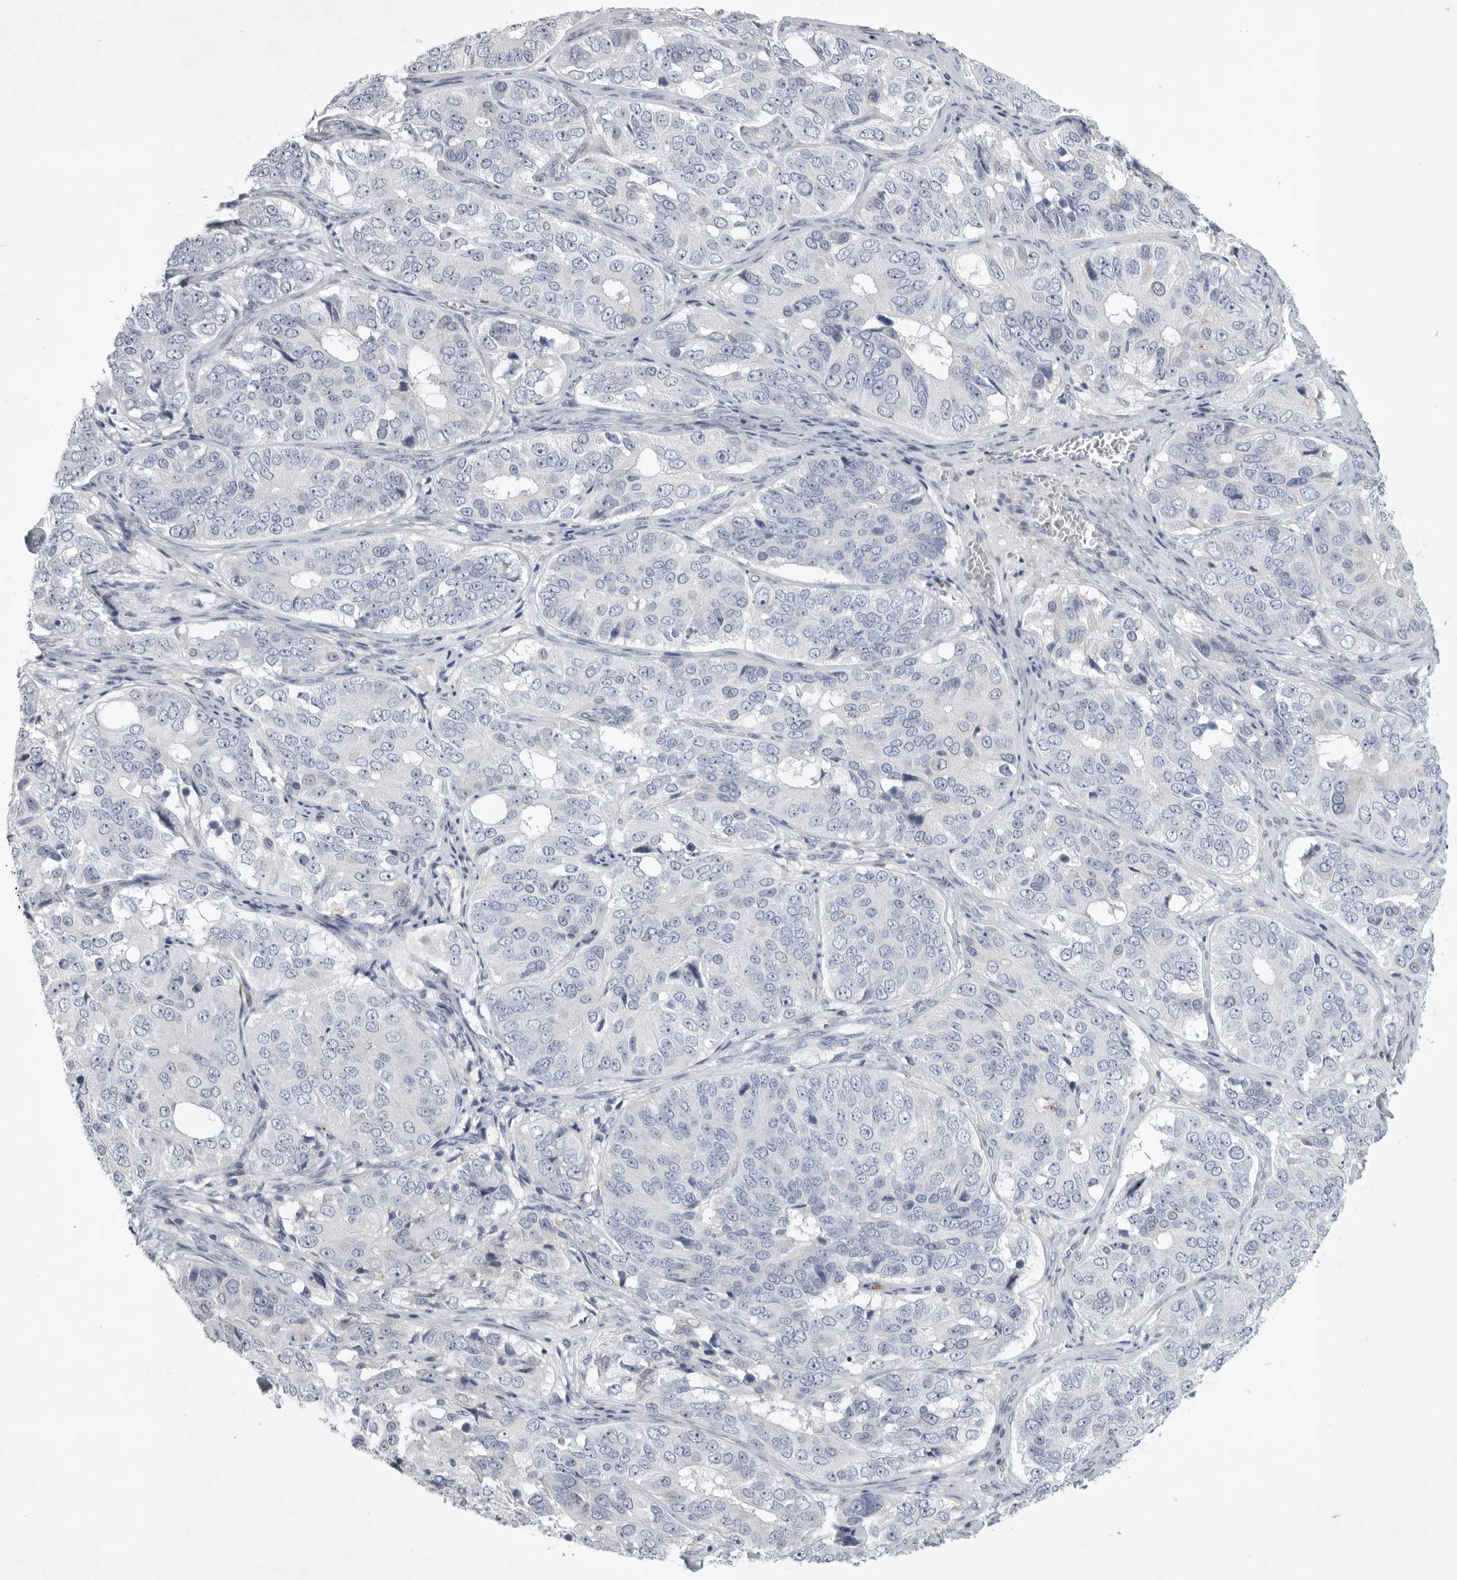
{"staining": {"intensity": "negative", "quantity": "none", "location": "none"}, "tissue": "ovarian cancer", "cell_type": "Tumor cells", "image_type": "cancer", "snomed": [{"axis": "morphology", "description": "Carcinoma, endometroid"}, {"axis": "topography", "description": "Ovary"}], "caption": "An image of human endometroid carcinoma (ovarian) is negative for staining in tumor cells.", "gene": "SIGLEC10", "patient": {"sex": "female", "age": 51}}